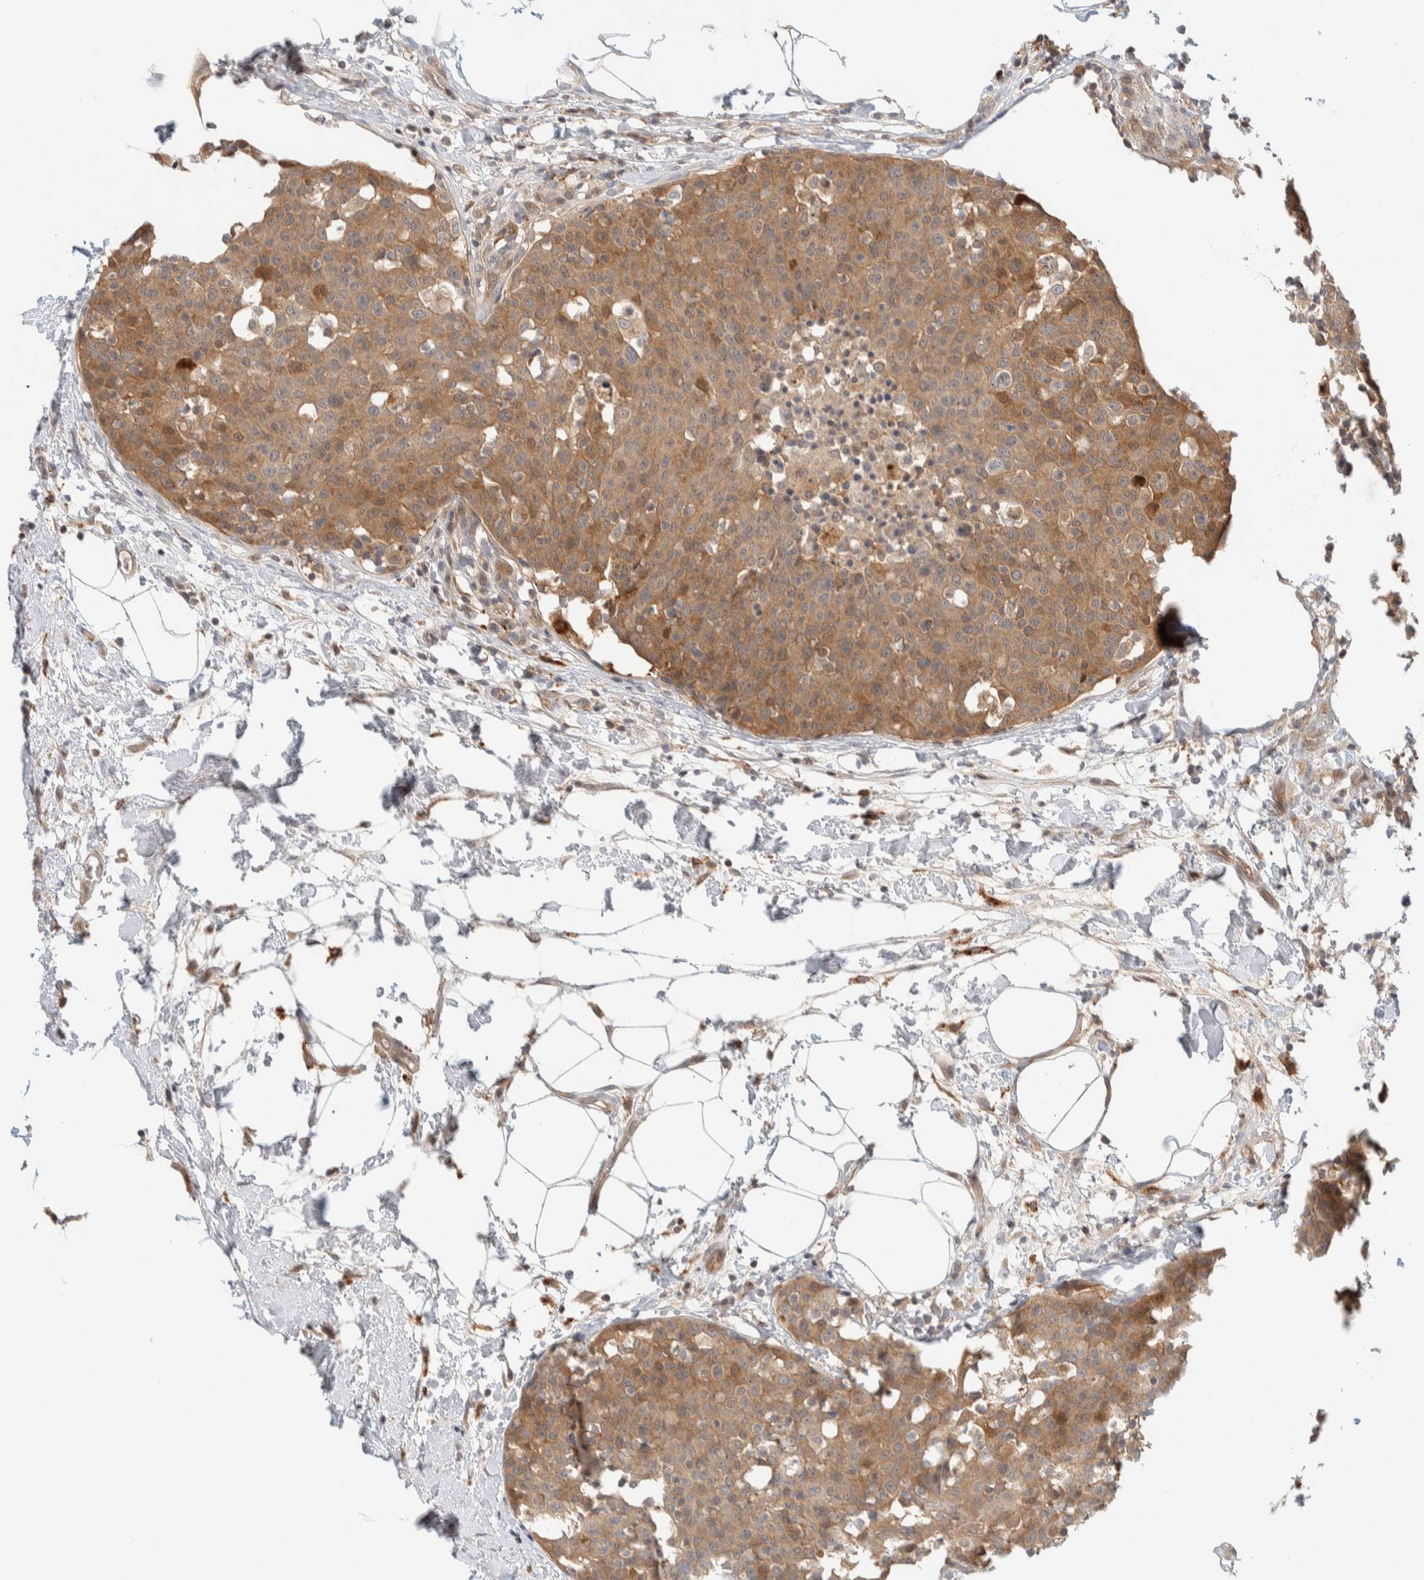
{"staining": {"intensity": "moderate", "quantity": ">75%", "location": "cytoplasmic/membranous"}, "tissue": "breast cancer", "cell_type": "Tumor cells", "image_type": "cancer", "snomed": [{"axis": "morphology", "description": "Normal tissue, NOS"}, {"axis": "morphology", "description": "Duct carcinoma"}, {"axis": "topography", "description": "Breast"}], "caption": "Moderate cytoplasmic/membranous staining is seen in about >75% of tumor cells in infiltrating ductal carcinoma (breast).", "gene": "GCLM", "patient": {"sex": "female", "age": 37}}